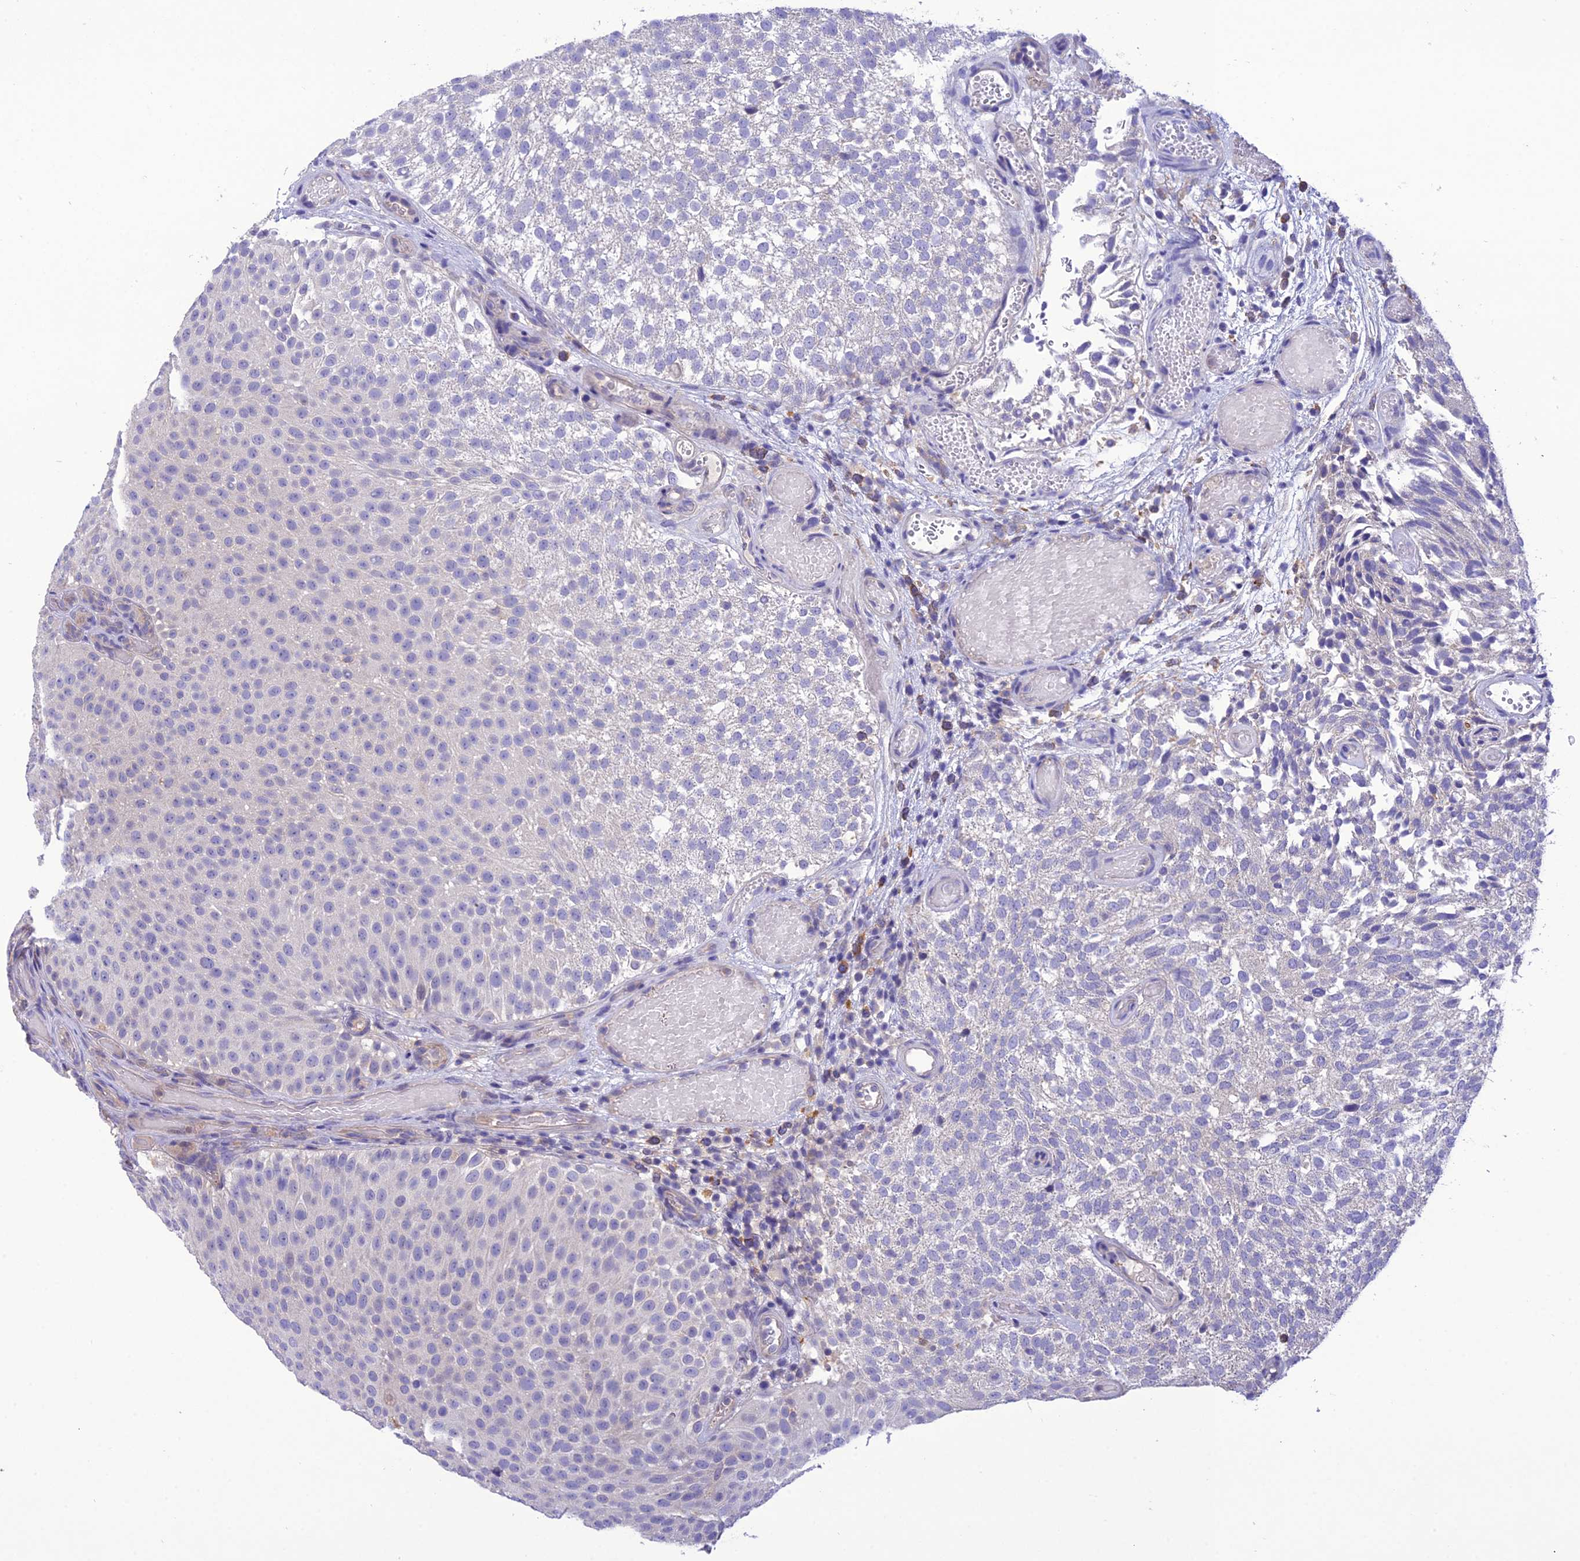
{"staining": {"intensity": "negative", "quantity": "none", "location": "none"}, "tissue": "urothelial cancer", "cell_type": "Tumor cells", "image_type": "cancer", "snomed": [{"axis": "morphology", "description": "Urothelial carcinoma, Low grade"}, {"axis": "topography", "description": "Urinary bladder"}], "caption": "Tumor cells show no significant protein positivity in urothelial cancer.", "gene": "SNX24", "patient": {"sex": "male", "age": 78}}